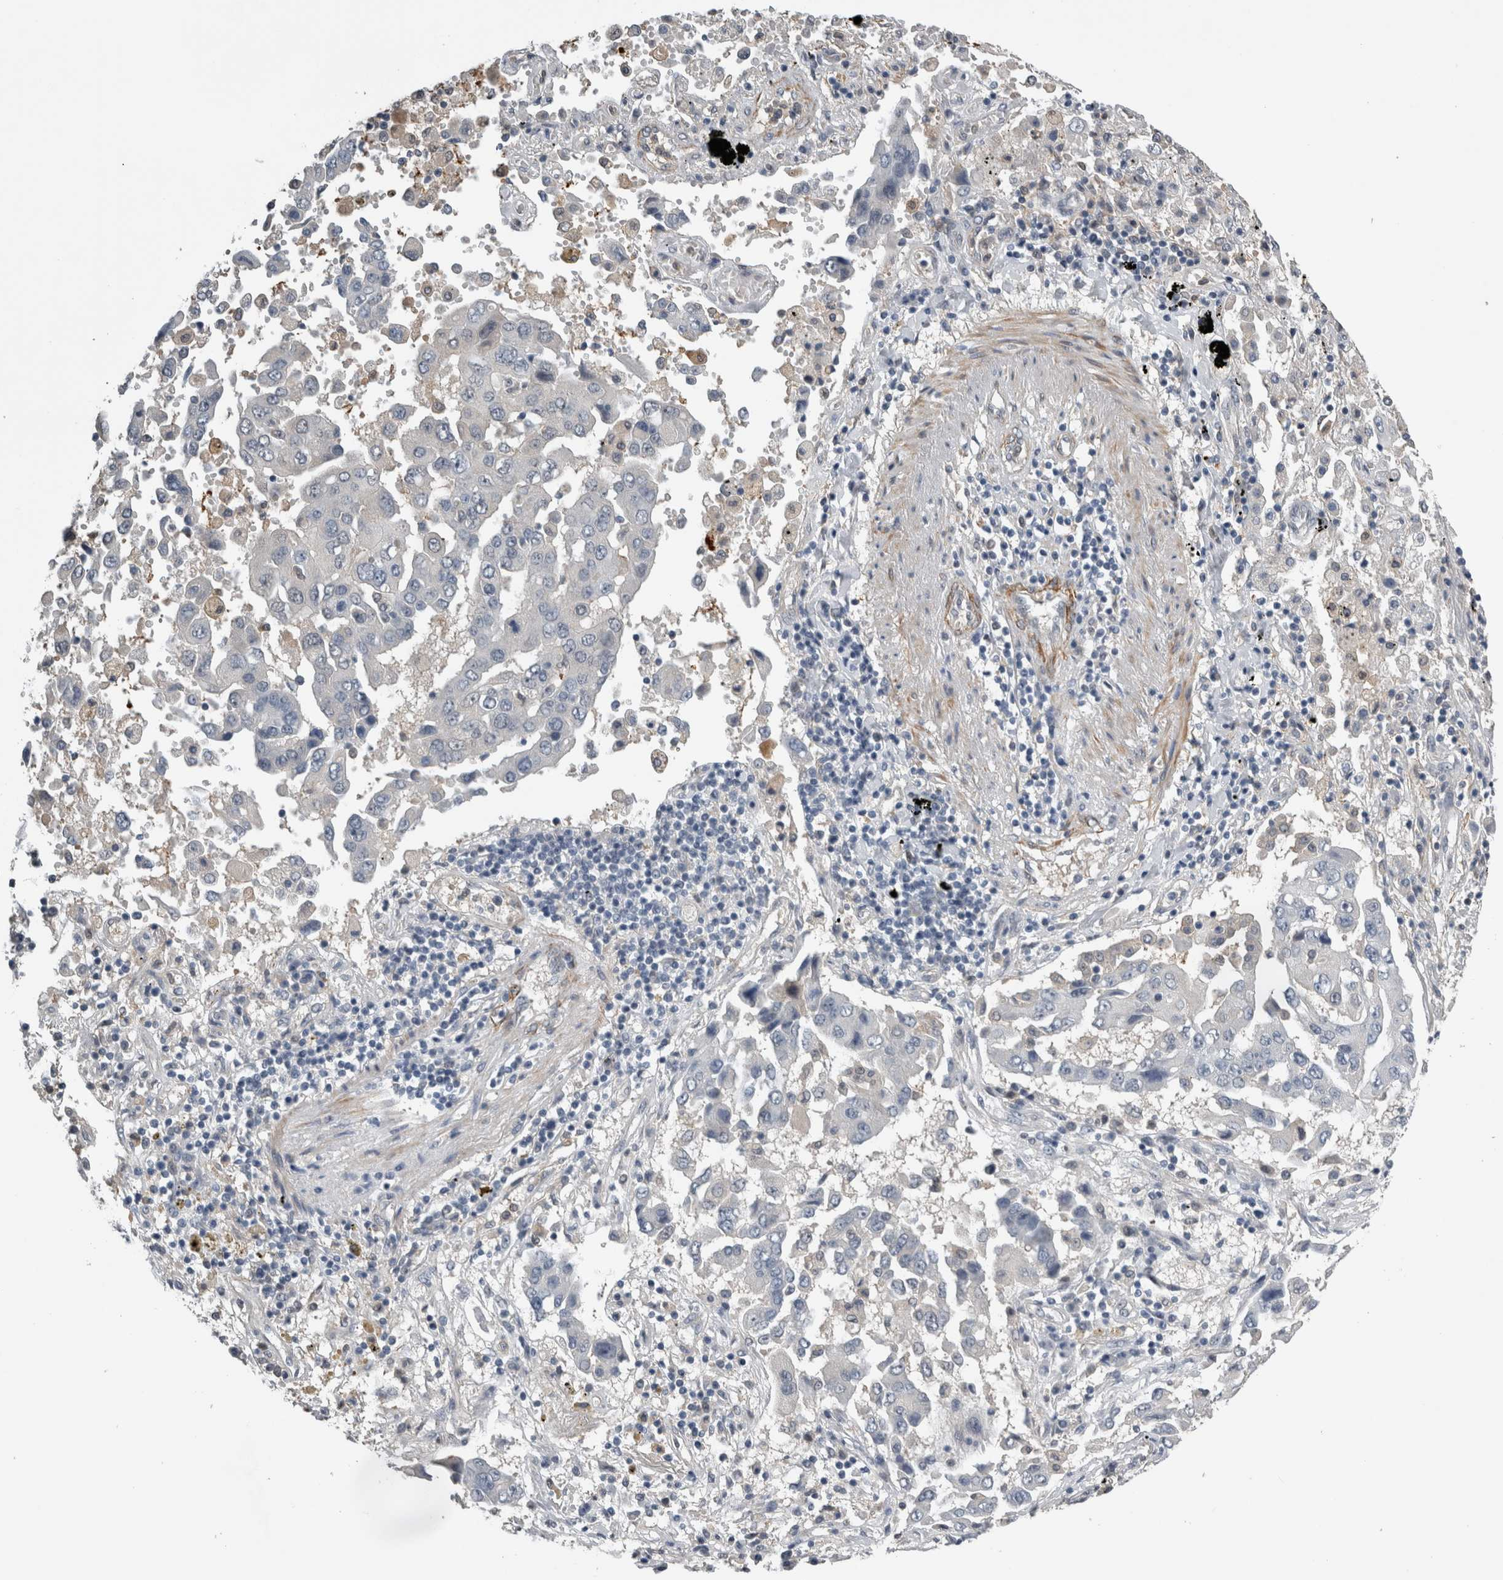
{"staining": {"intensity": "negative", "quantity": "none", "location": "none"}, "tissue": "lung cancer", "cell_type": "Tumor cells", "image_type": "cancer", "snomed": [{"axis": "morphology", "description": "Adenocarcinoma, NOS"}, {"axis": "topography", "description": "Lung"}], "caption": "This image is of lung adenocarcinoma stained with immunohistochemistry (IHC) to label a protein in brown with the nuclei are counter-stained blue. There is no expression in tumor cells.", "gene": "NAPRT", "patient": {"sex": "female", "age": 65}}